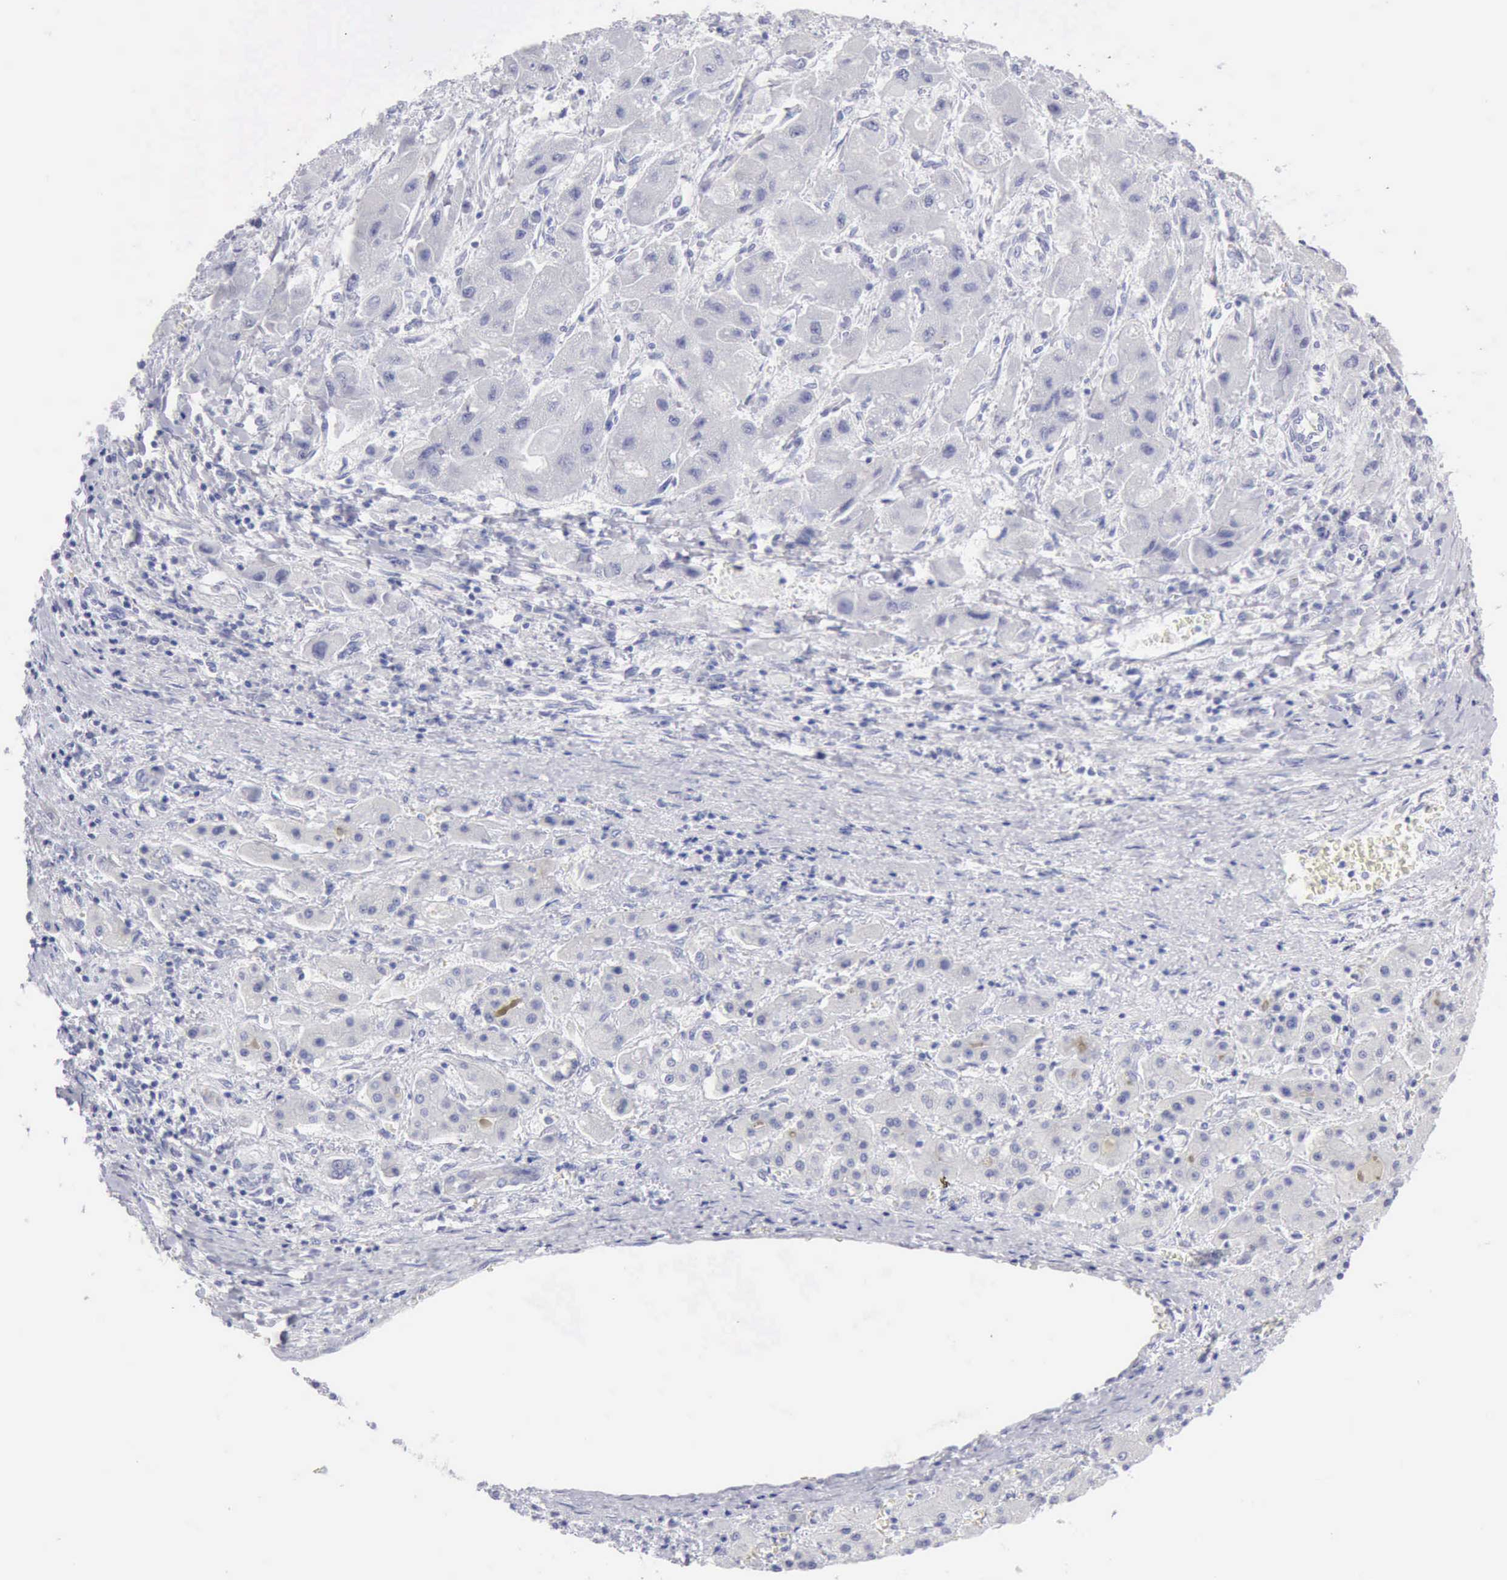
{"staining": {"intensity": "negative", "quantity": "none", "location": "none"}, "tissue": "liver cancer", "cell_type": "Tumor cells", "image_type": "cancer", "snomed": [{"axis": "morphology", "description": "Carcinoma, Hepatocellular, NOS"}, {"axis": "topography", "description": "Liver"}], "caption": "Immunohistochemistry (IHC) image of neoplastic tissue: hepatocellular carcinoma (liver) stained with DAB shows no significant protein positivity in tumor cells.", "gene": "ANGEL1", "patient": {"sex": "male", "age": 24}}